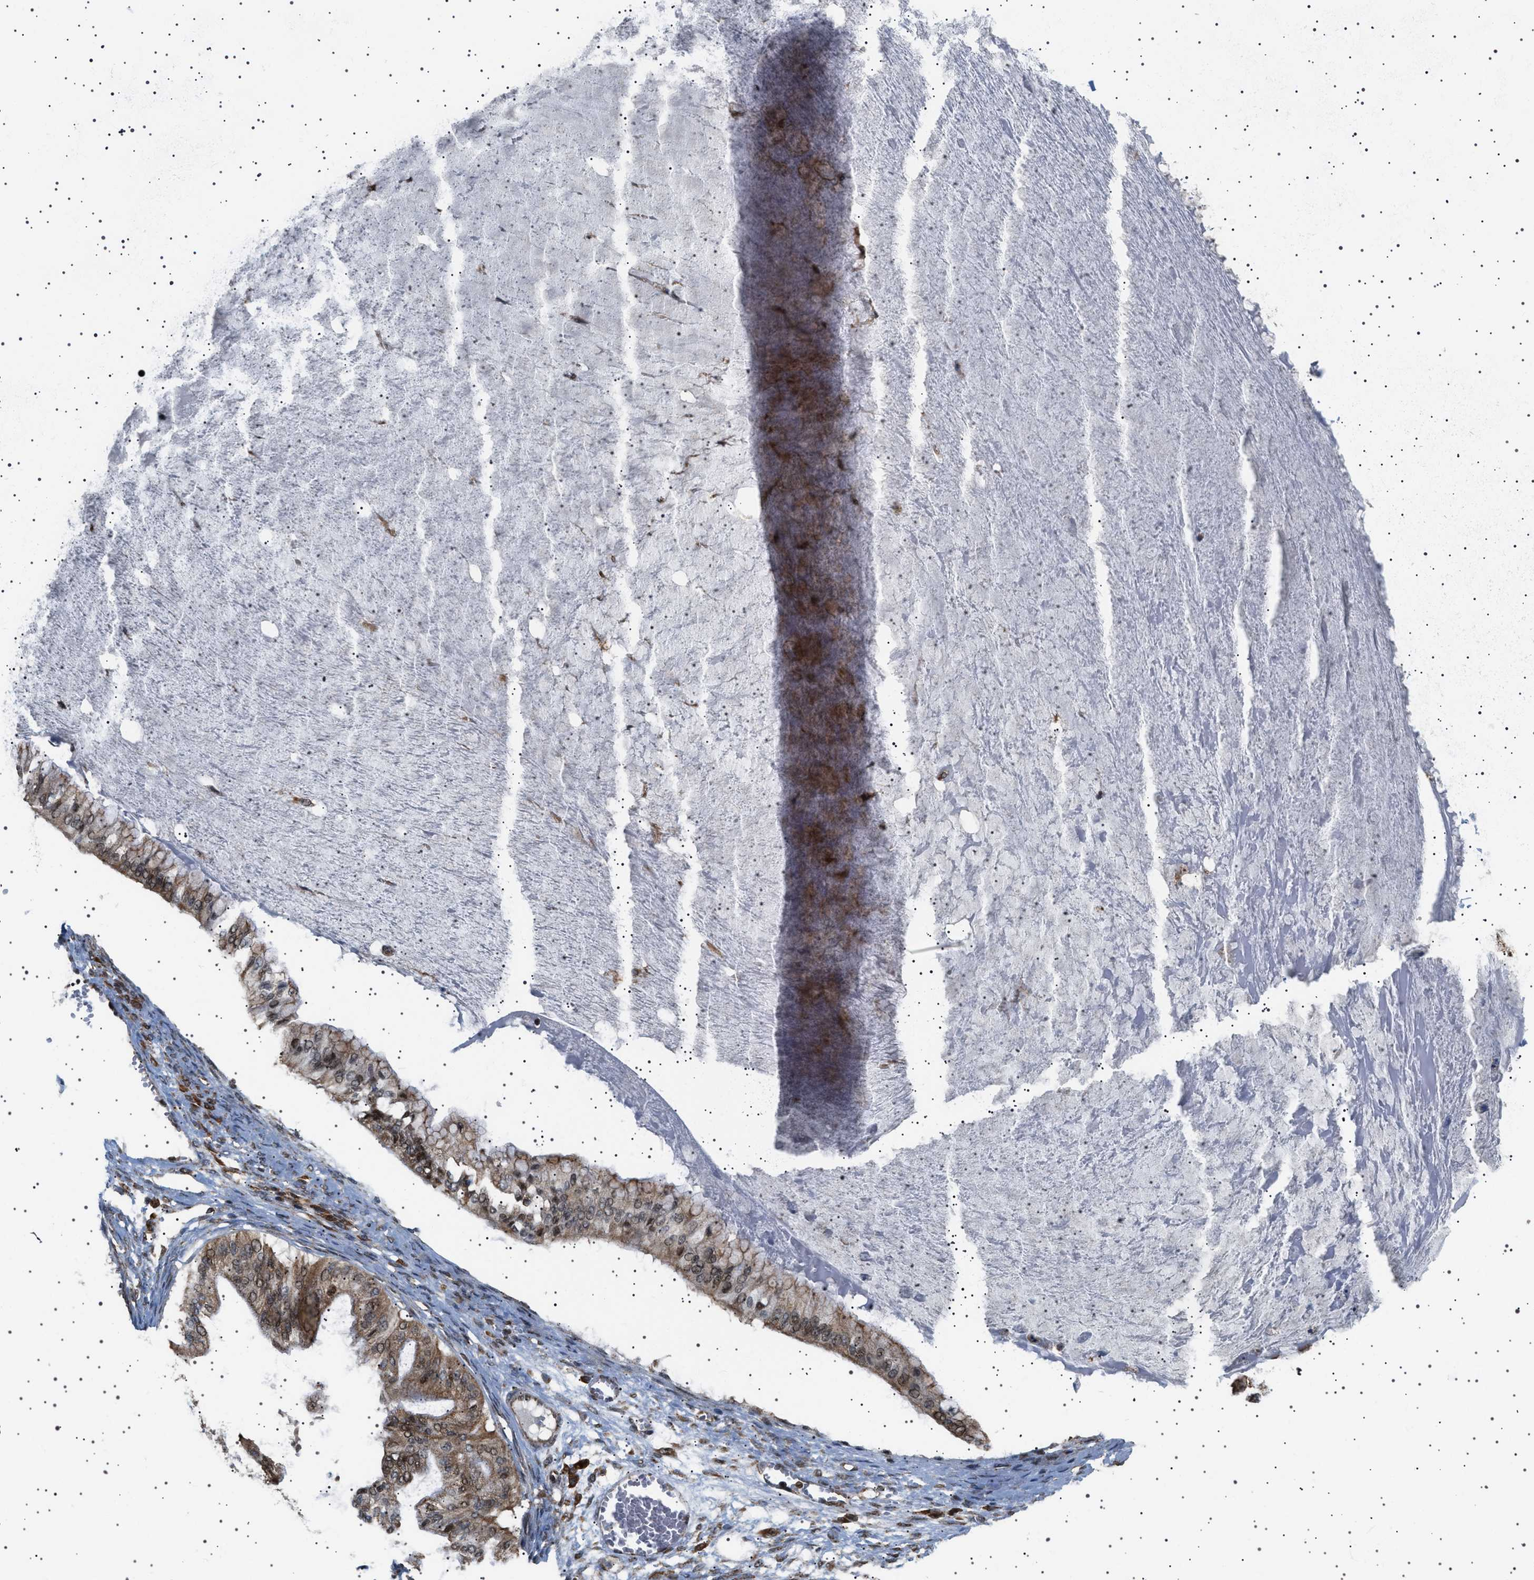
{"staining": {"intensity": "moderate", "quantity": ">75%", "location": "cytoplasmic/membranous,nuclear"}, "tissue": "ovarian cancer", "cell_type": "Tumor cells", "image_type": "cancer", "snomed": [{"axis": "morphology", "description": "Cystadenocarcinoma, mucinous, NOS"}, {"axis": "topography", "description": "Ovary"}], "caption": "High-power microscopy captured an immunohistochemistry image of ovarian cancer, revealing moderate cytoplasmic/membranous and nuclear staining in about >75% of tumor cells.", "gene": "MELK", "patient": {"sex": "female", "age": 57}}